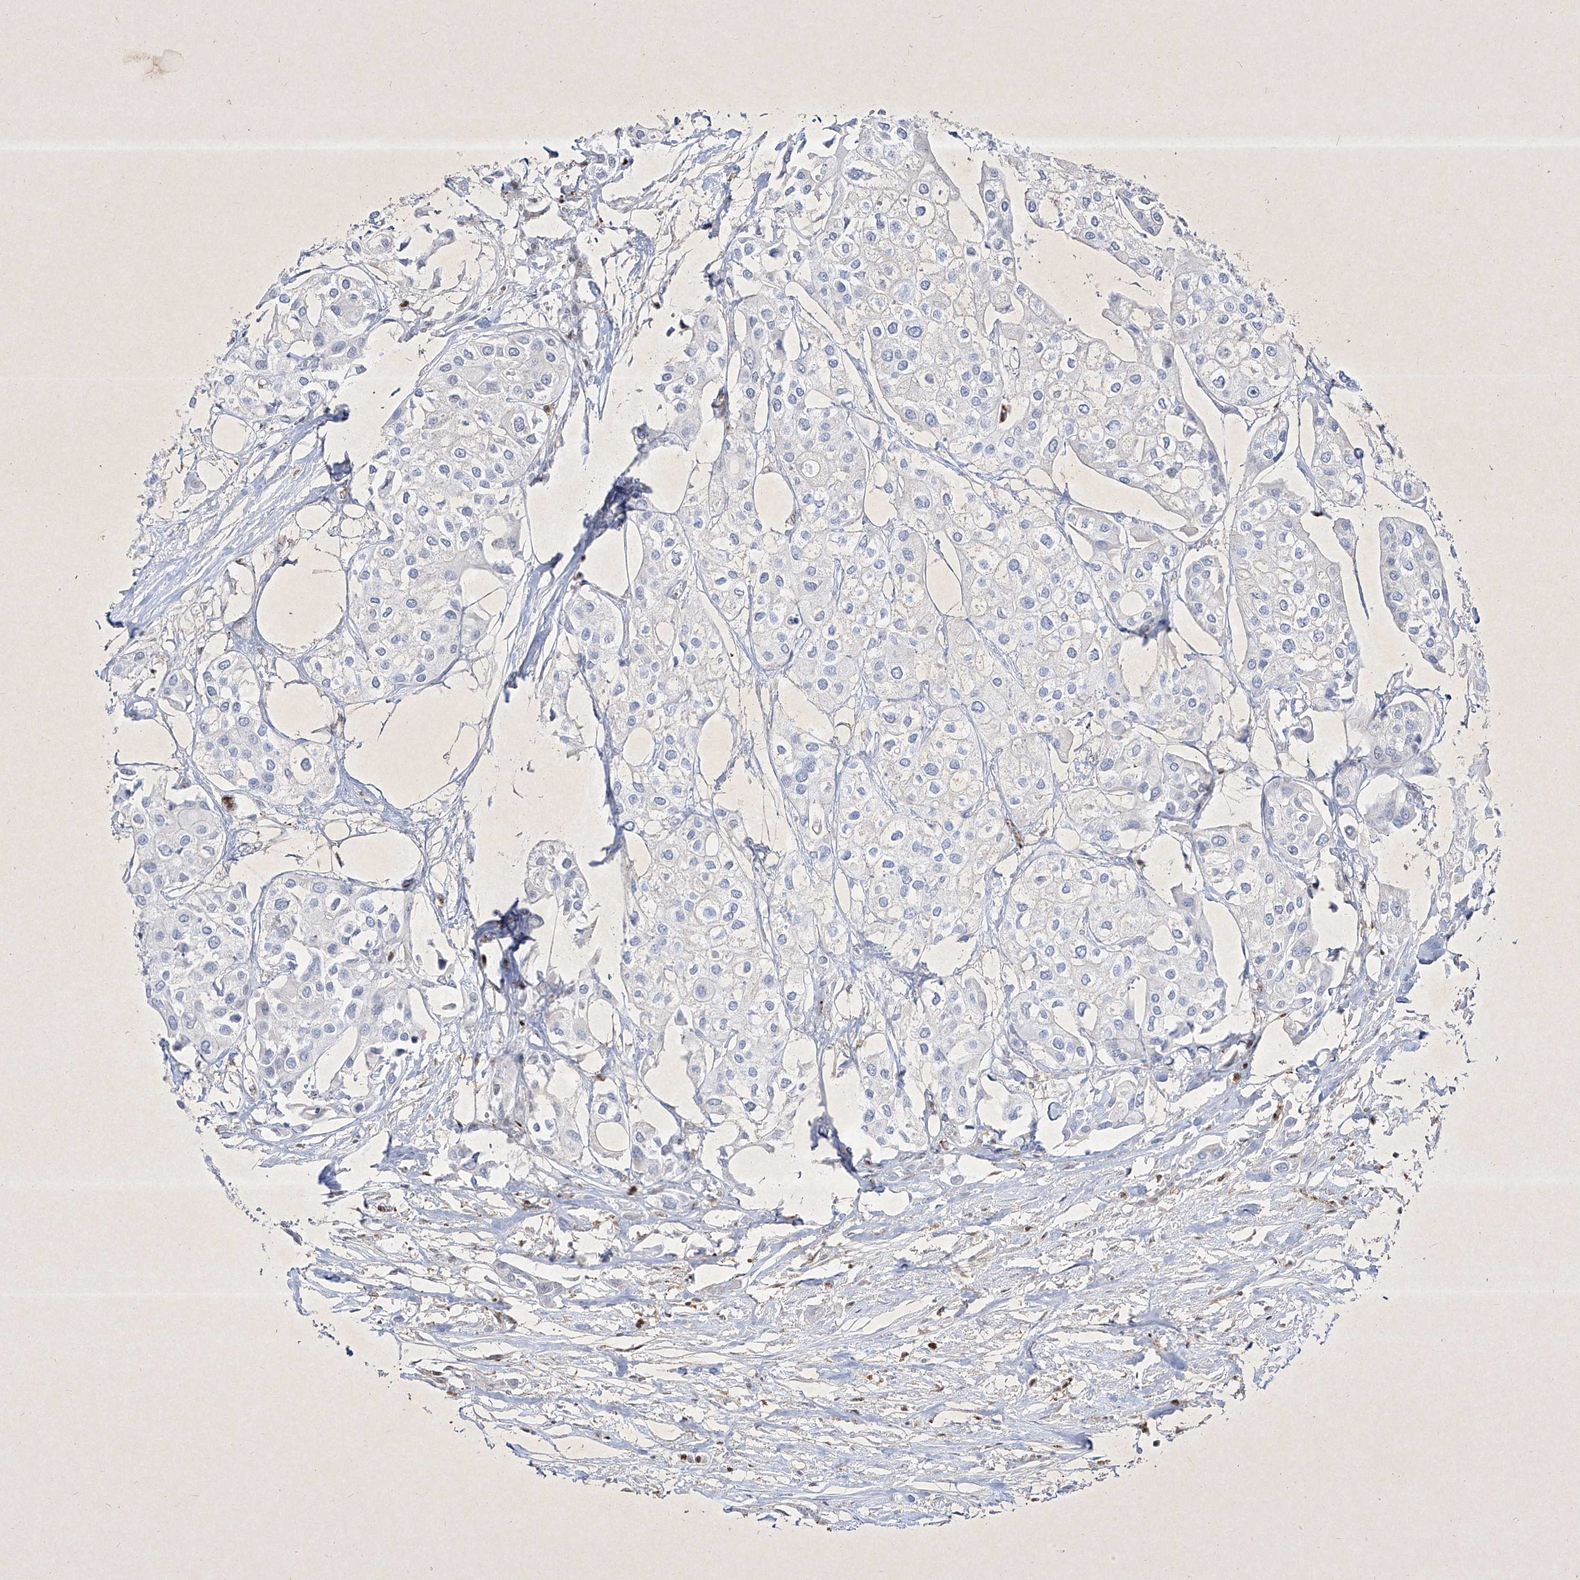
{"staining": {"intensity": "negative", "quantity": "none", "location": "none"}, "tissue": "urothelial cancer", "cell_type": "Tumor cells", "image_type": "cancer", "snomed": [{"axis": "morphology", "description": "Urothelial carcinoma, High grade"}, {"axis": "topography", "description": "Urinary bladder"}], "caption": "Urothelial cancer stained for a protein using immunohistochemistry (IHC) demonstrates no staining tumor cells.", "gene": "PSMB10", "patient": {"sex": "male", "age": 64}}